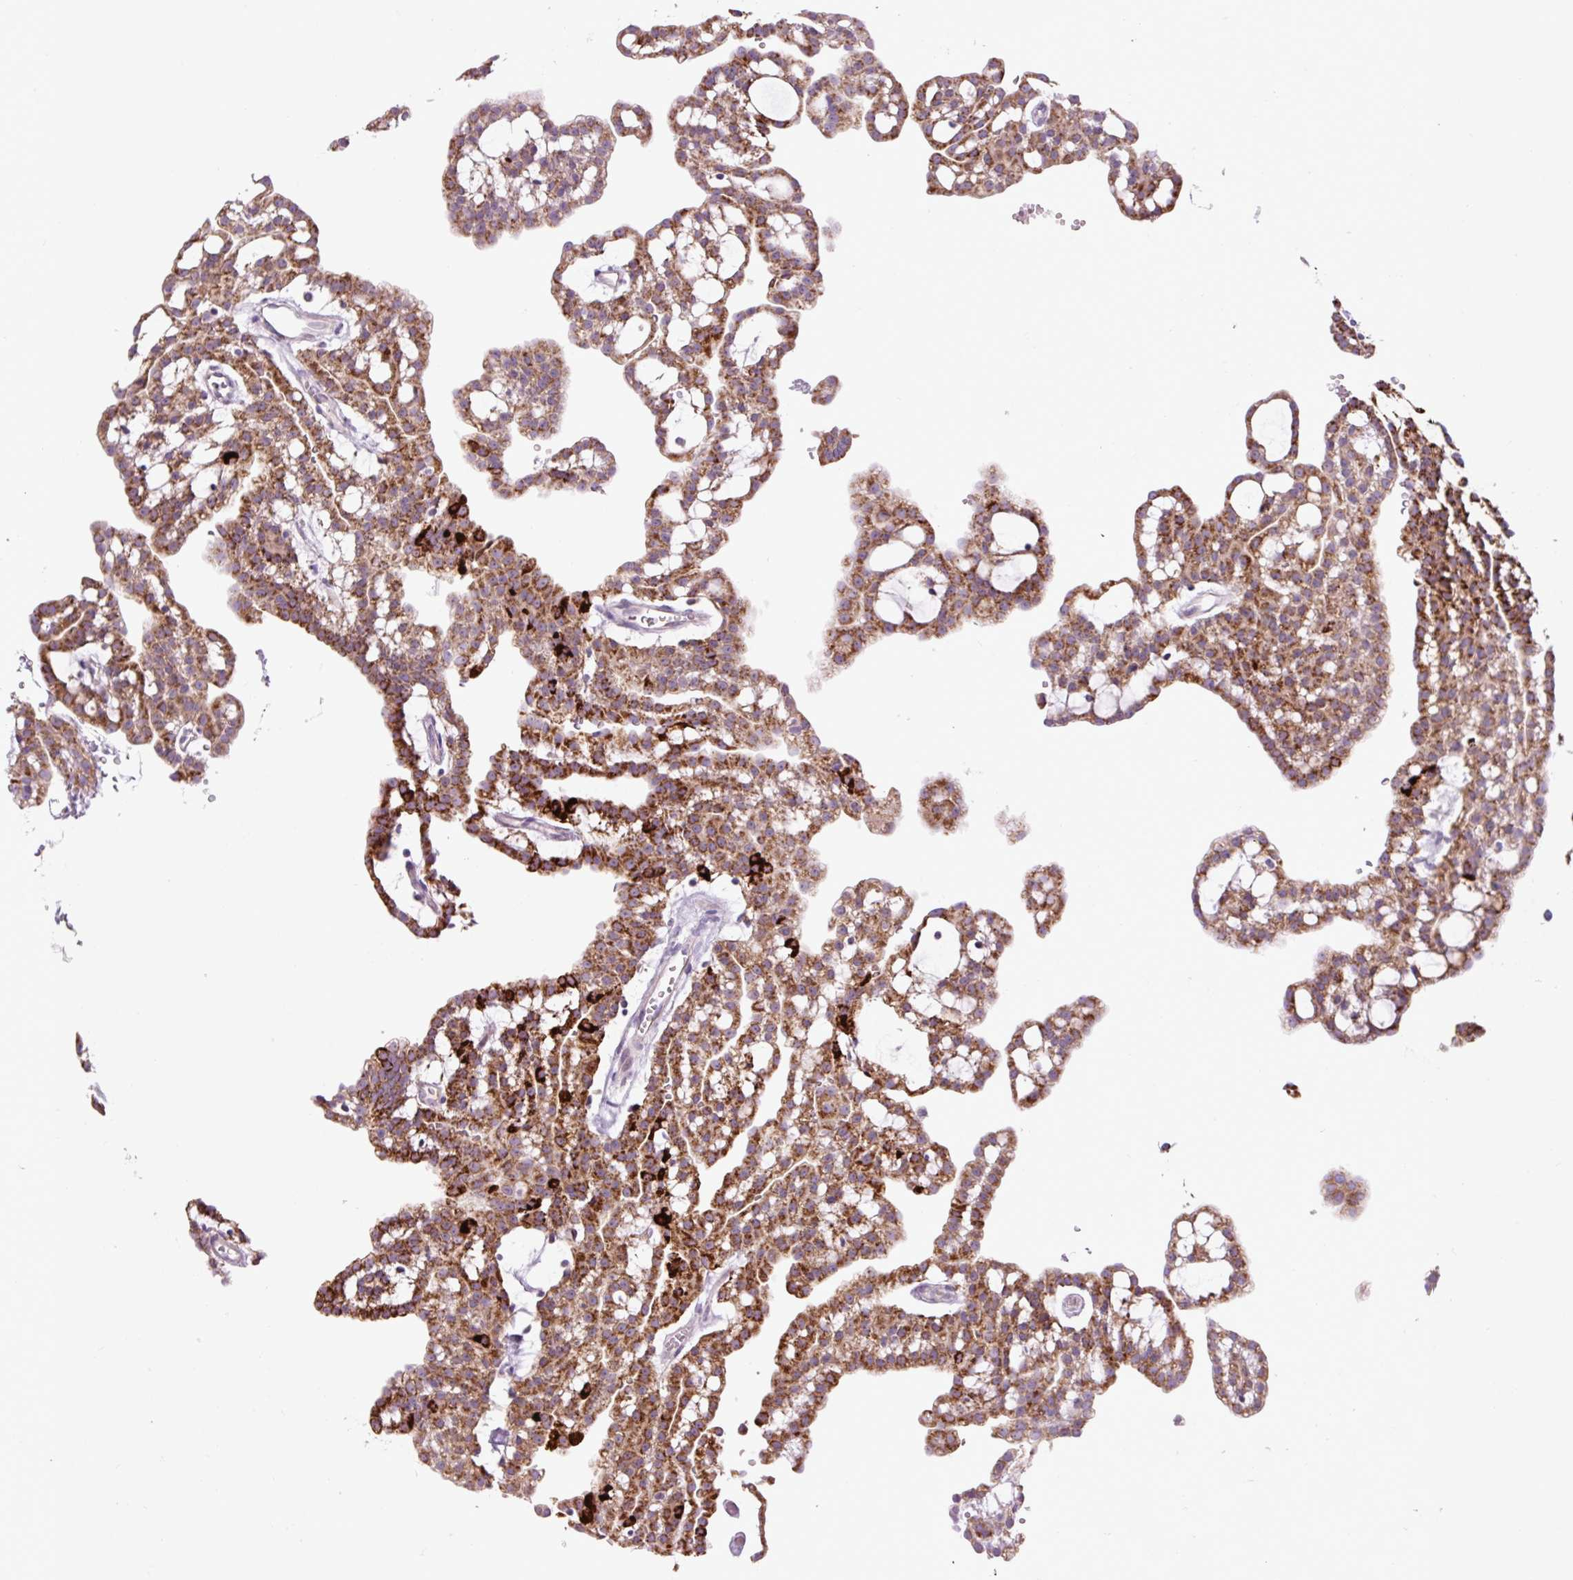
{"staining": {"intensity": "strong", "quantity": ">75%", "location": "cytoplasmic/membranous"}, "tissue": "renal cancer", "cell_type": "Tumor cells", "image_type": "cancer", "snomed": [{"axis": "morphology", "description": "Adenocarcinoma, NOS"}, {"axis": "topography", "description": "Kidney"}], "caption": "IHC micrograph of neoplastic tissue: human renal cancer stained using immunohistochemistry shows high levels of strong protein expression localized specifically in the cytoplasmic/membranous of tumor cells, appearing as a cytoplasmic/membranous brown color.", "gene": "OGDHL", "patient": {"sex": "male", "age": 63}}